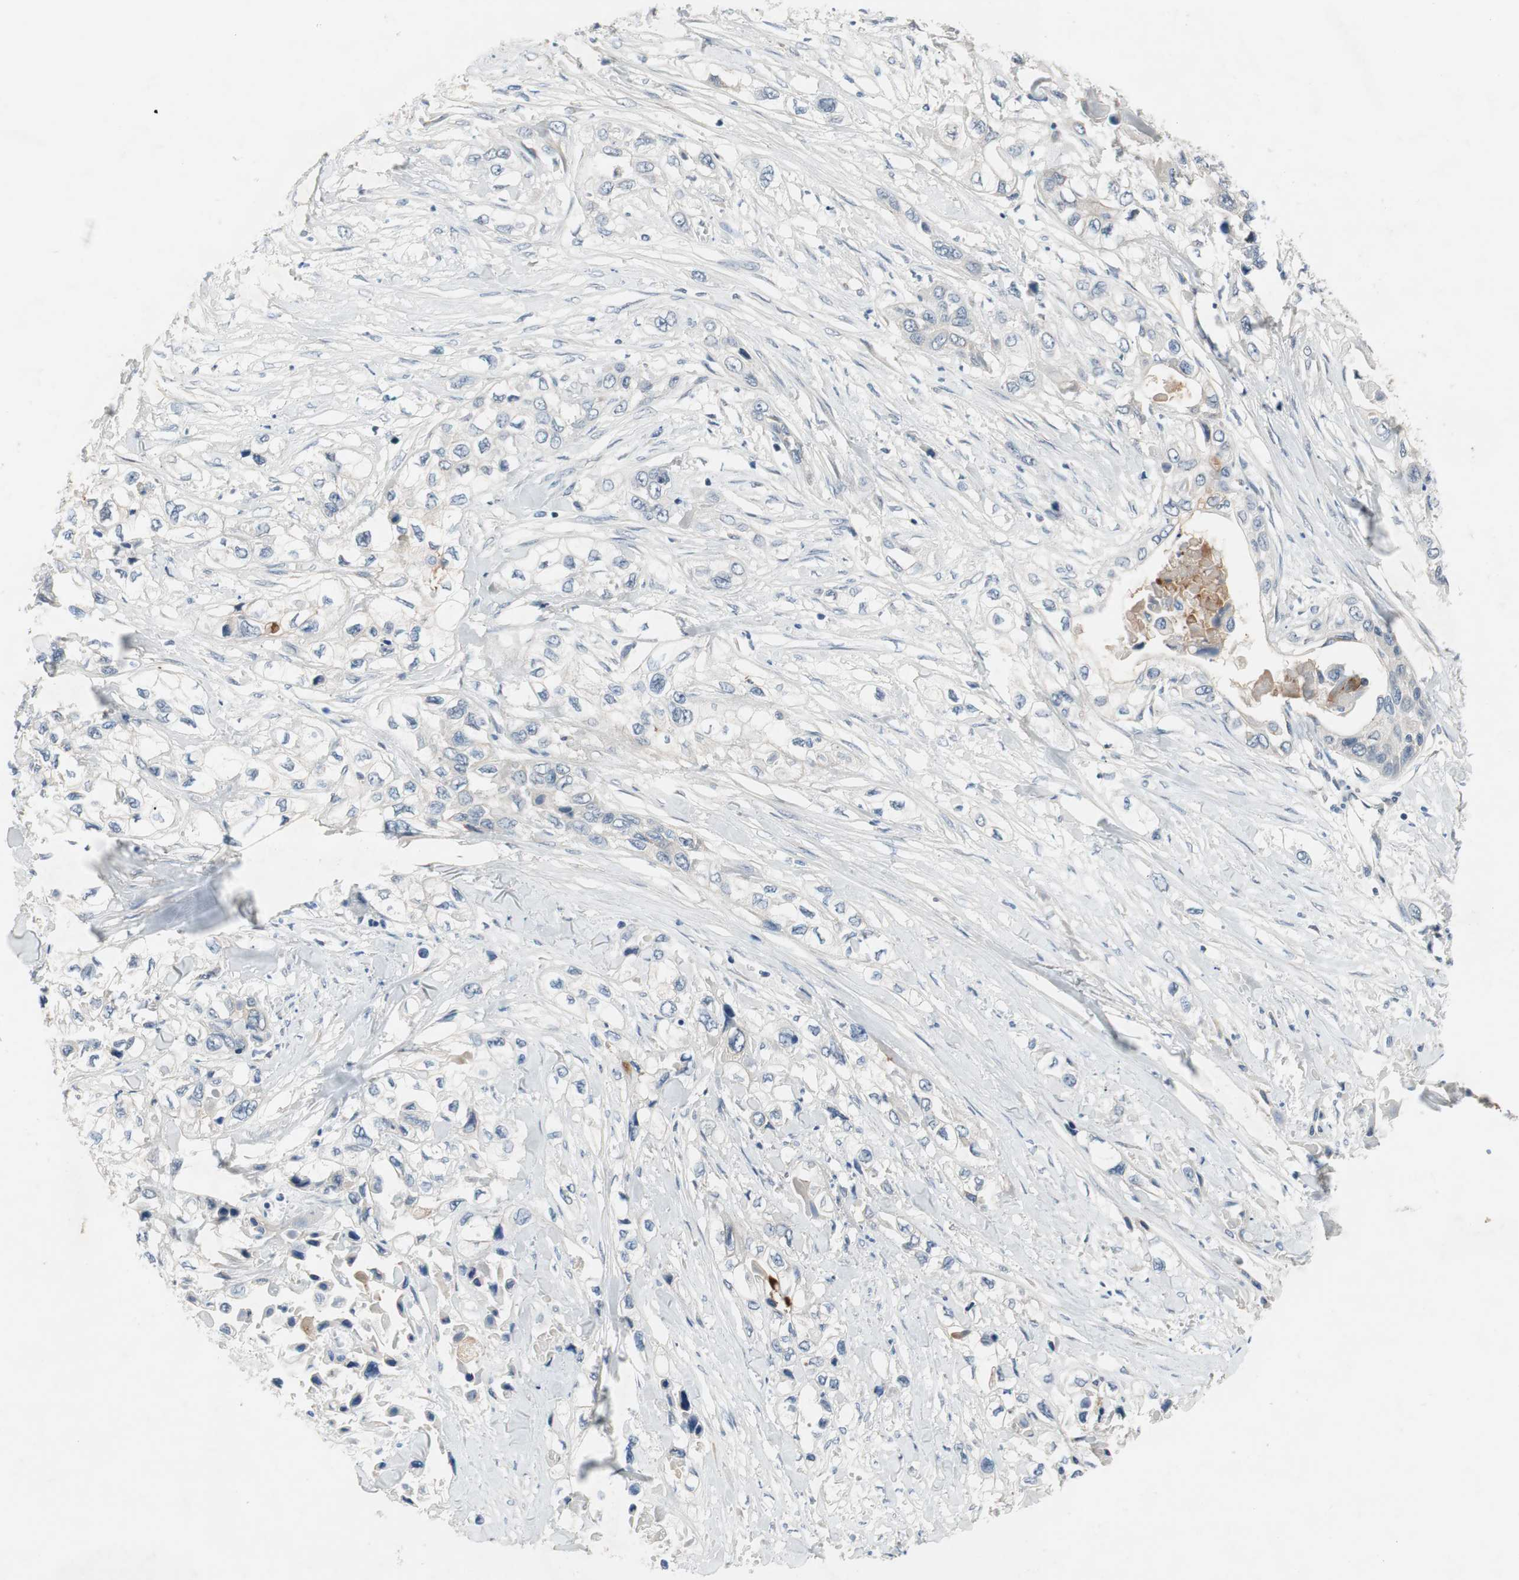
{"staining": {"intensity": "negative", "quantity": "none", "location": "none"}, "tissue": "pancreatic cancer", "cell_type": "Tumor cells", "image_type": "cancer", "snomed": [{"axis": "morphology", "description": "Adenocarcinoma, NOS"}, {"axis": "topography", "description": "Pancreas"}], "caption": "Immunohistochemistry (IHC) of human adenocarcinoma (pancreatic) shows no positivity in tumor cells. (Stains: DAB IHC with hematoxylin counter stain, Microscopy: brightfield microscopy at high magnification).", "gene": "TACR3", "patient": {"sex": "female", "age": 70}}